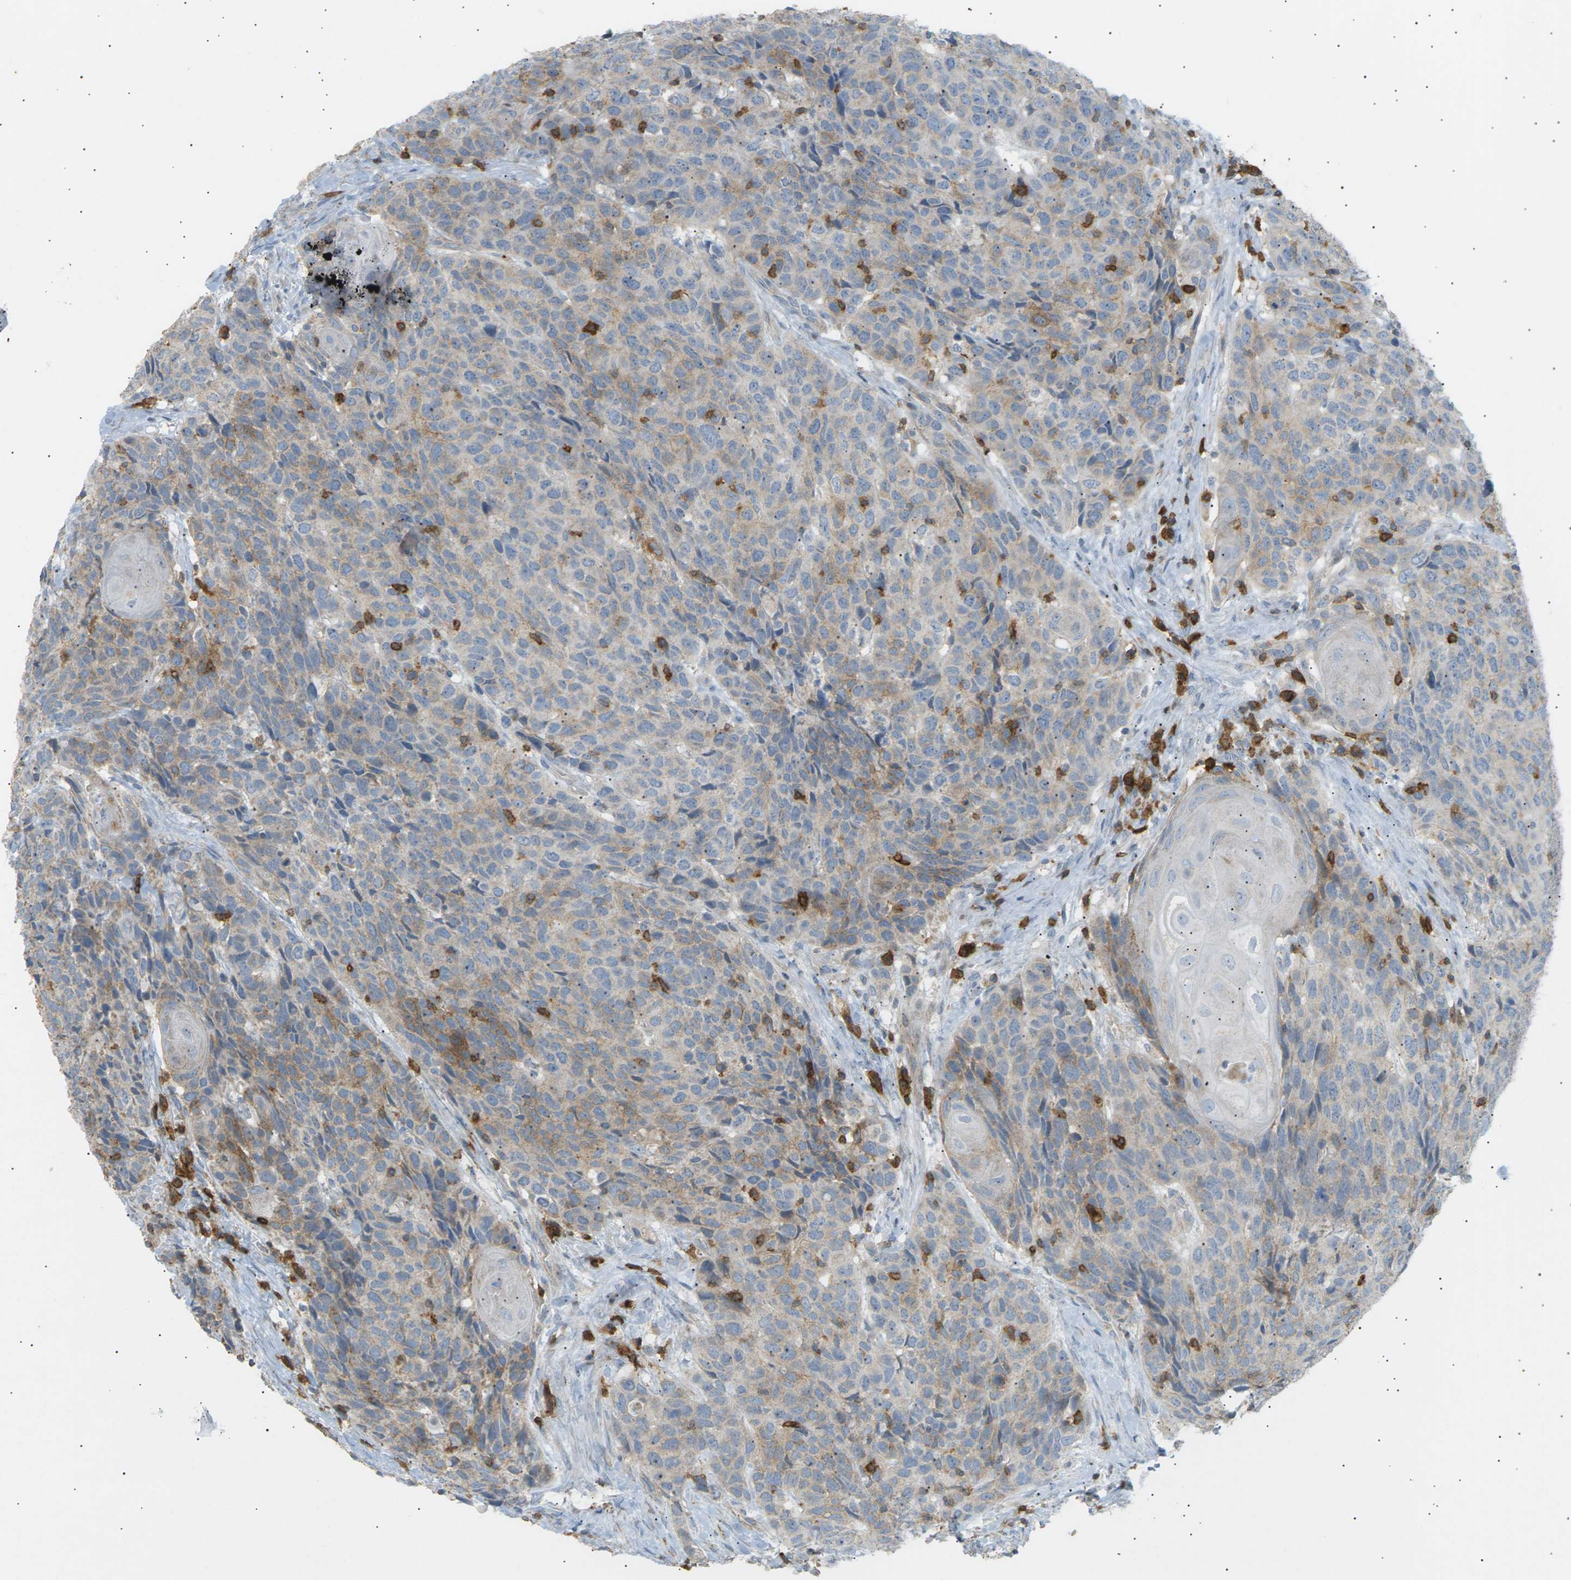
{"staining": {"intensity": "weak", "quantity": "25%-75%", "location": "cytoplasmic/membranous"}, "tissue": "head and neck cancer", "cell_type": "Tumor cells", "image_type": "cancer", "snomed": [{"axis": "morphology", "description": "Squamous cell carcinoma, NOS"}, {"axis": "topography", "description": "Head-Neck"}], "caption": "Immunohistochemistry image of human head and neck cancer stained for a protein (brown), which shows low levels of weak cytoplasmic/membranous expression in approximately 25%-75% of tumor cells.", "gene": "LIME1", "patient": {"sex": "male", "age": 66}}